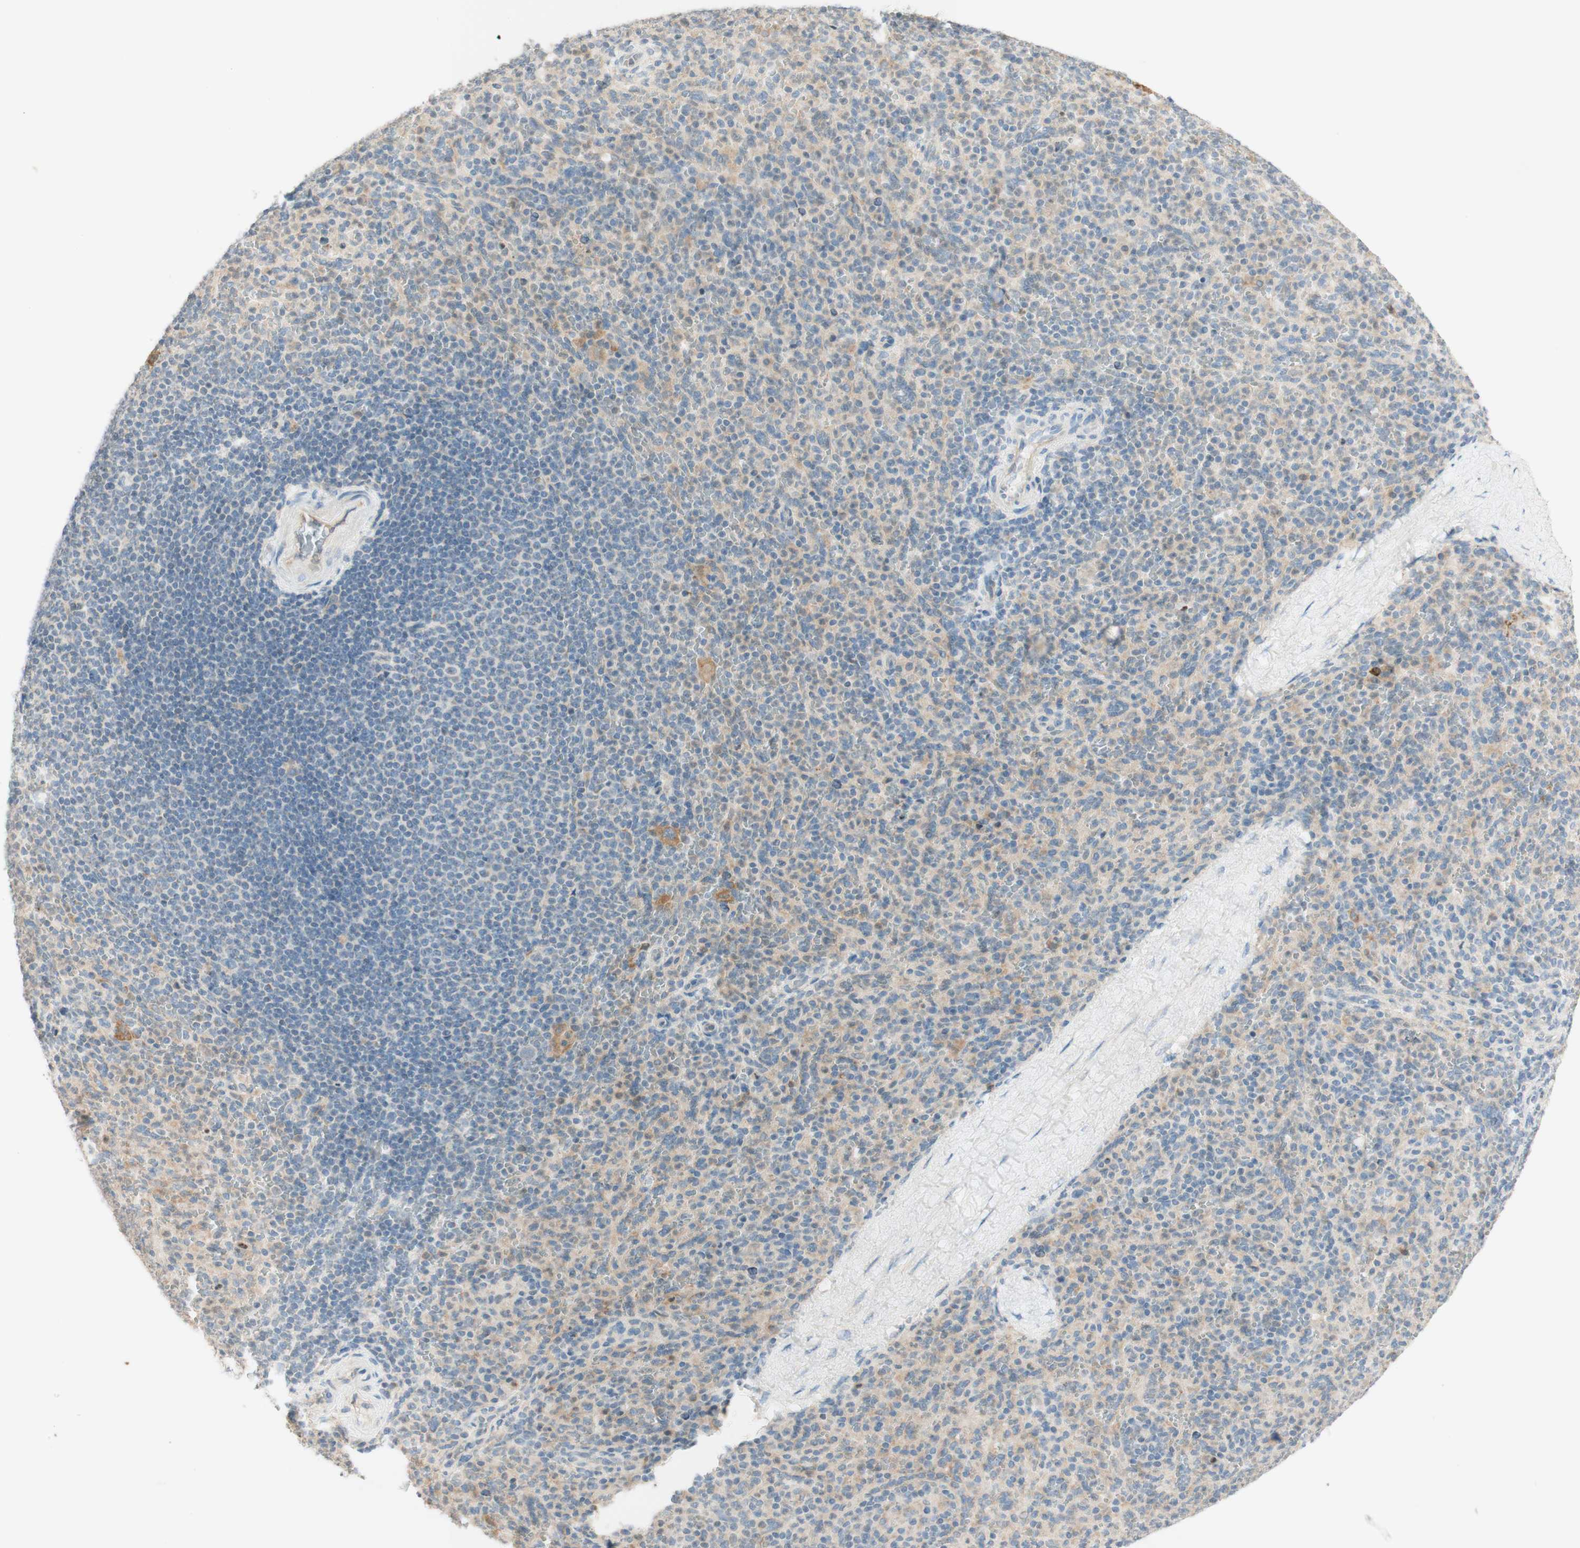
{"staining": {"intensity": "weak", "quantity": "<25%", "location": "cytoplasmic/membranous"}, "tissue": "spleen", "cell_type": "Cells in red pulp", "image_type": "normal", "snomed": [{"axis": "morphology", "description": "Normal tissue, NOS"}, {"axis": "topography", "description": "Spleen"}], "caption": "Normal spleen was stained to show a protein in brown. There is no significant positivity in cells in red pulp.", "gene": "CLCN2", "patient": {"sex": "male", "age": 36}}